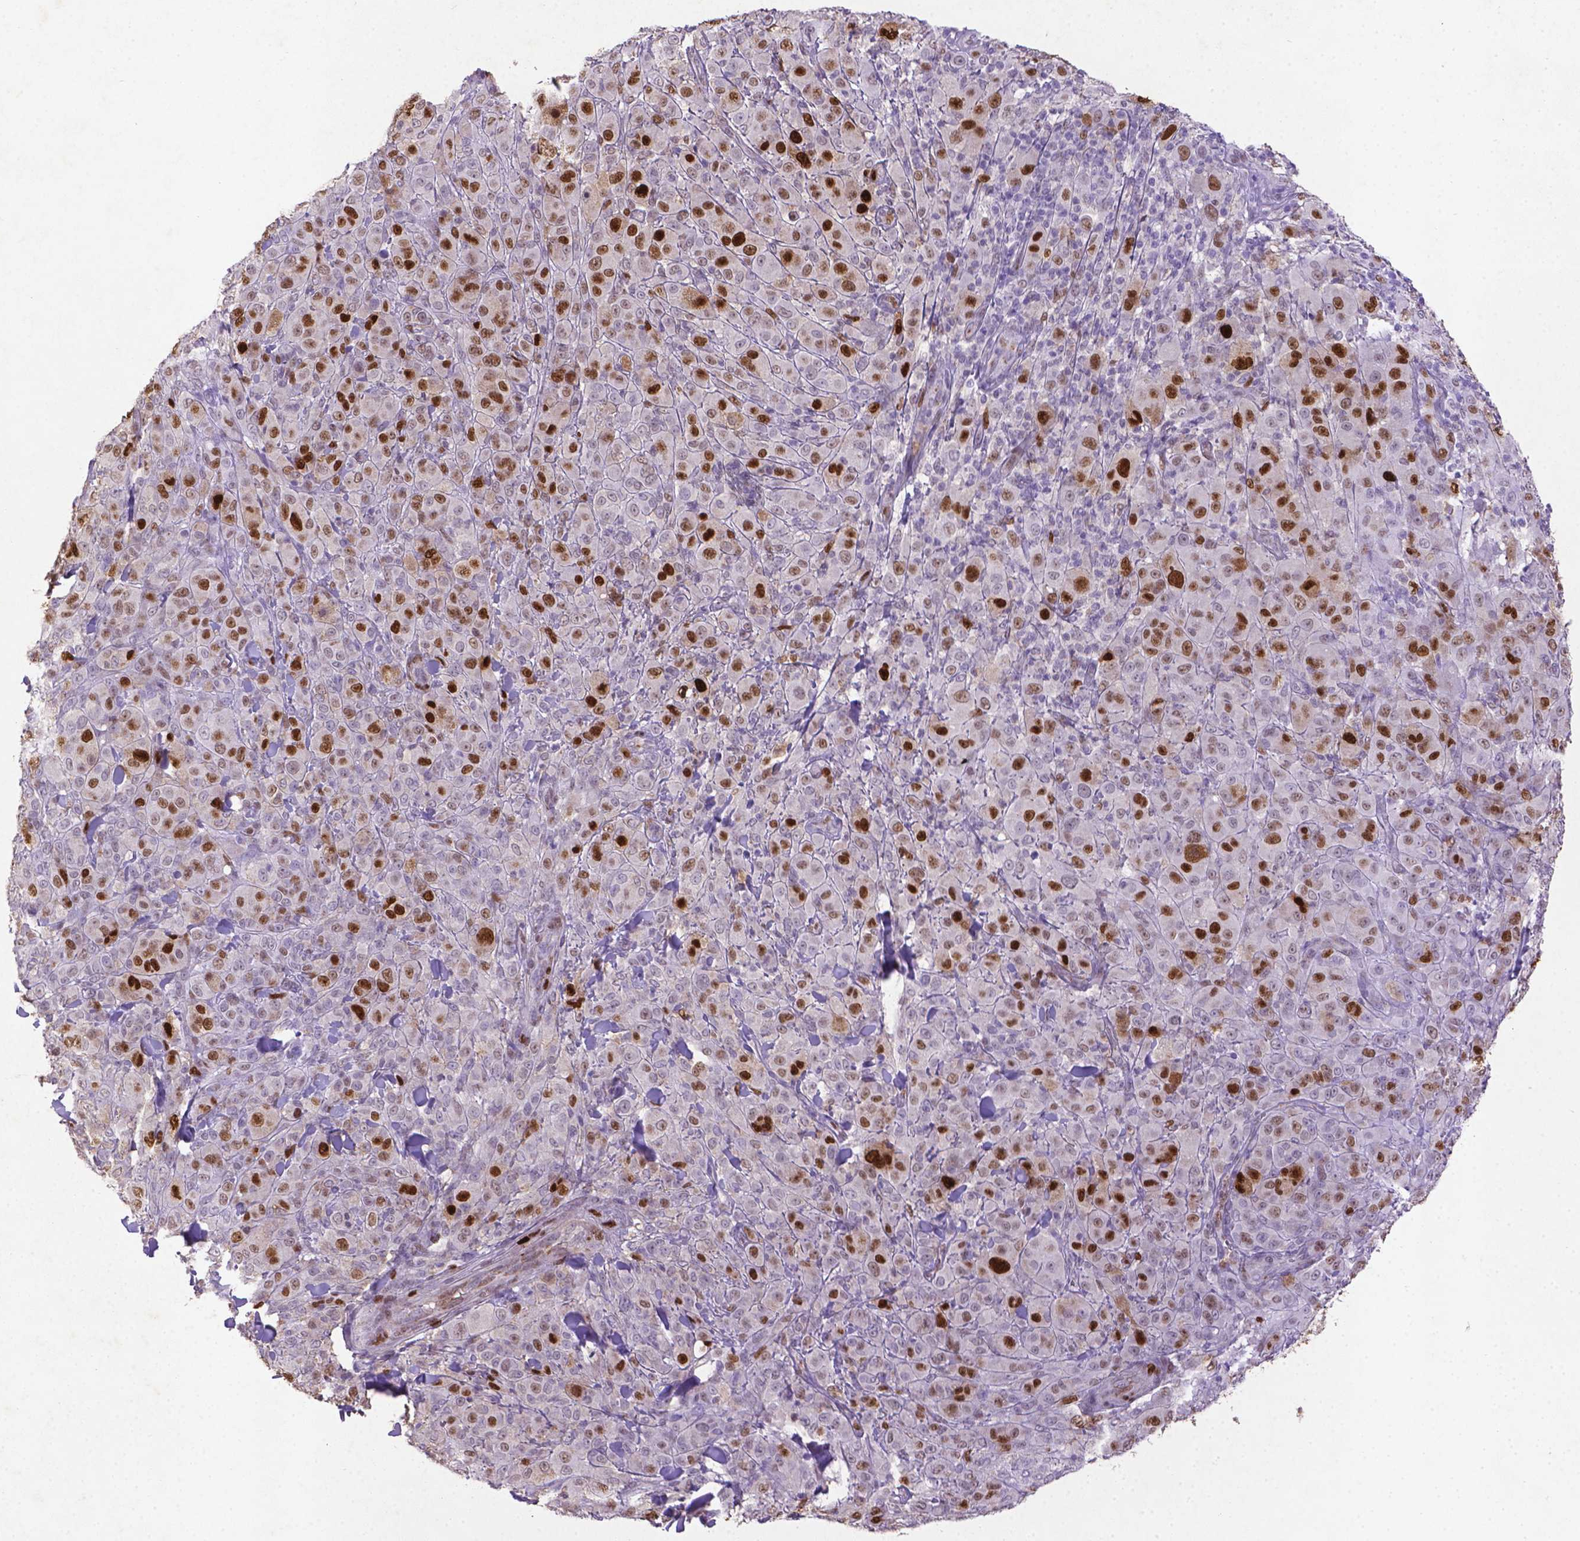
{"staining": {"intensity": "strong", "quantity": "25%-75%", "location": "nuclear"}, "tissue": "melanoma", "cell_type": "Tumor cells", "image_type": "cancer", "snomed": [{"axis": "morphology", "description": "Malignant melanoma, NOS"}, {"axis": "topography", "description": "Skin"}], "caption": "Human melanoma stained with a protein marker displays strong staining in tumor cells.", "gene": "CDKN1A", "patient": {"sex": "female", "age": 87}}